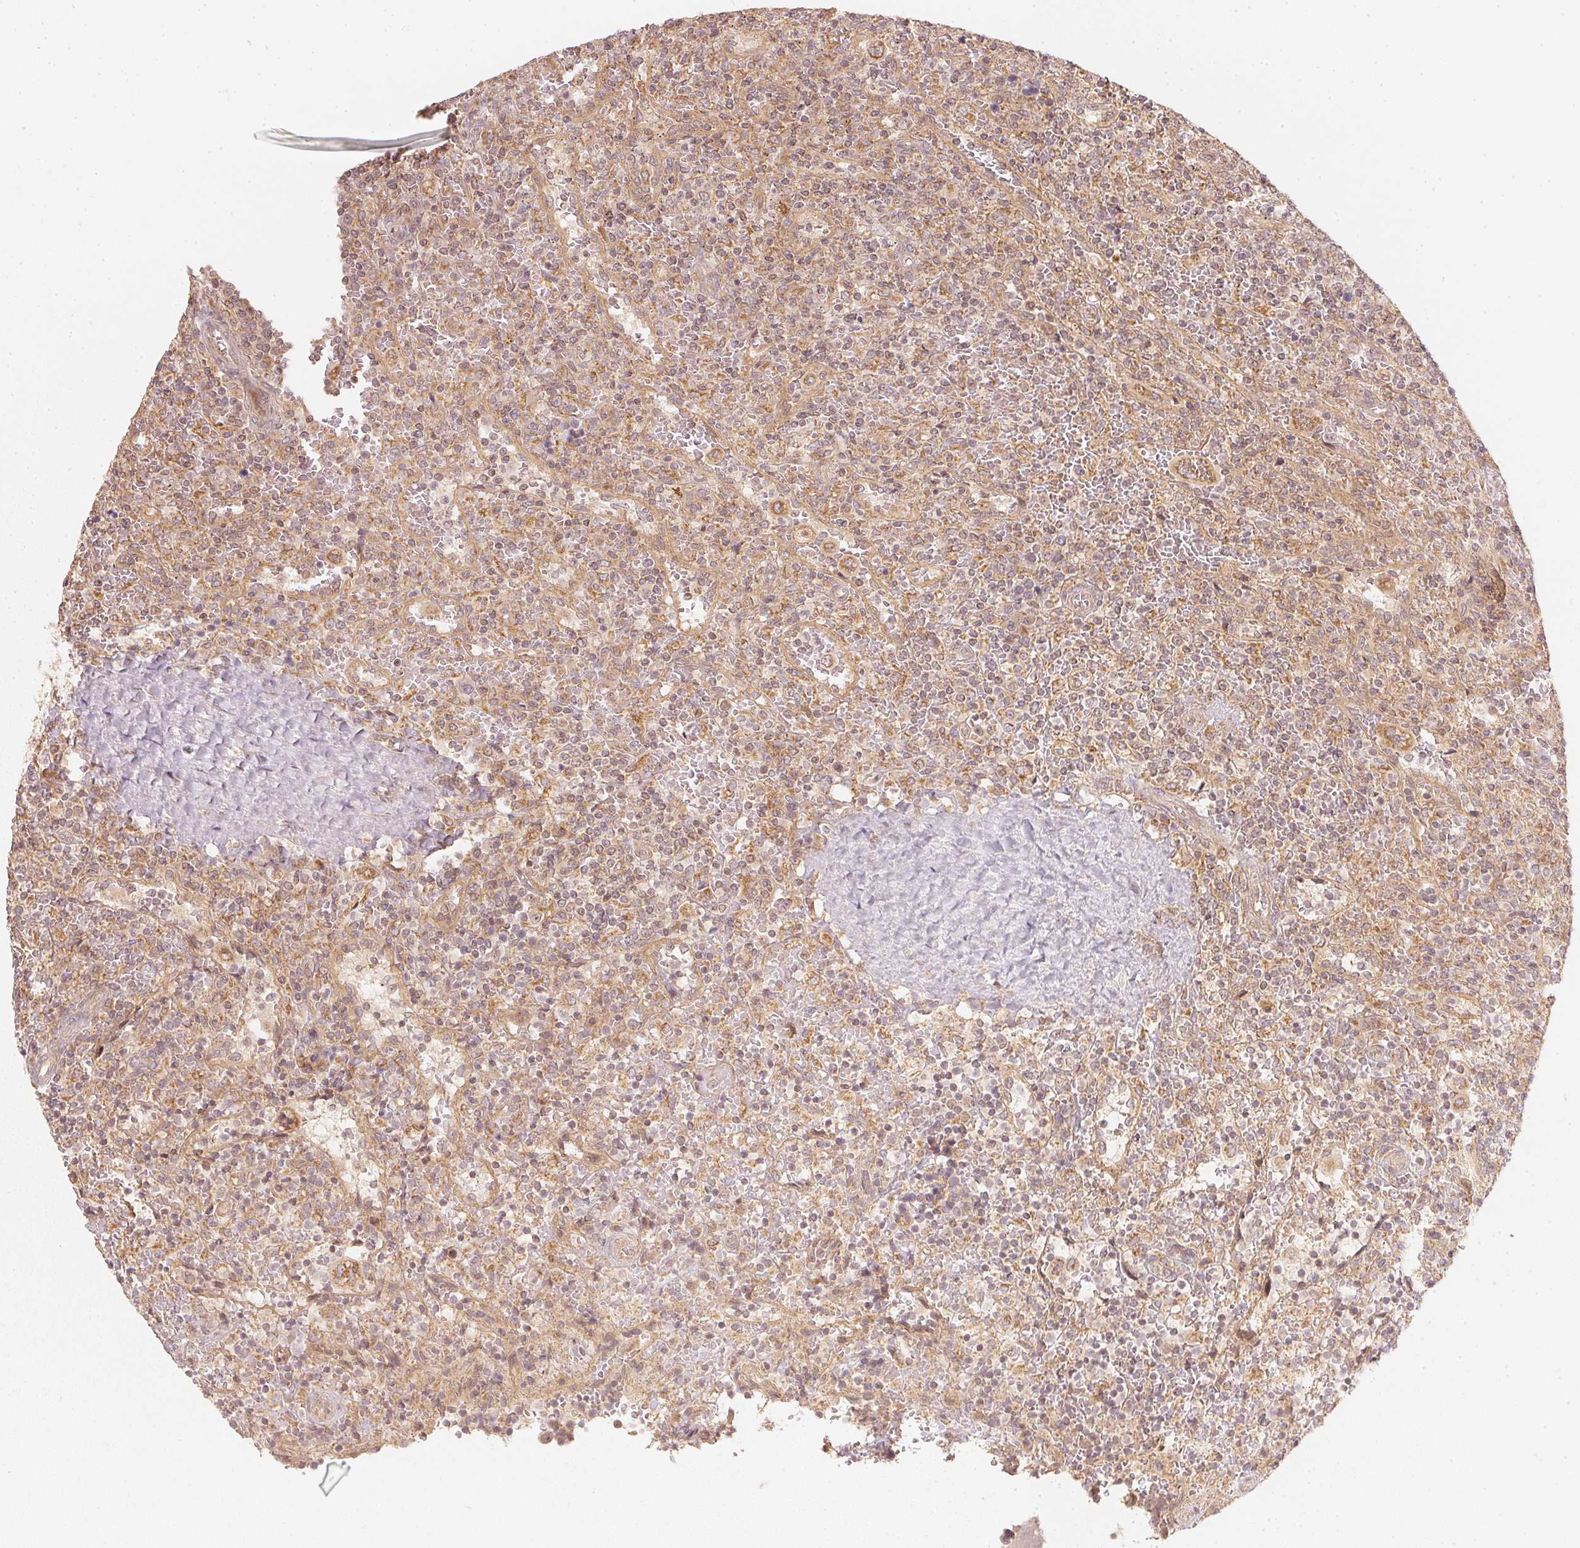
{"staining": {"intensity": "weak", "quantity": ">75%", "location": "cytoplasmic/membranous"}, "tissue": "lymphoma", "cell_type": "Tumor cells", "image_type": "cancer", "snomed": [{"axis": "morphology", "description": "Malignant lymphoma, non-Hodgkin's type, Low grade"}, {"axis": "topography", "description": "Spleen"}], "caption": "High-power microscopy captured an immunohistochemistry micrograph of lymphoma, revealing weak cytoplasmic/membranous positivity in about >75% of tumor cells. (Brightfield microscopy of DAB IHC at high magnification).", "gene": "WDR54", "patient": {"sex": "male", "age": 62}}